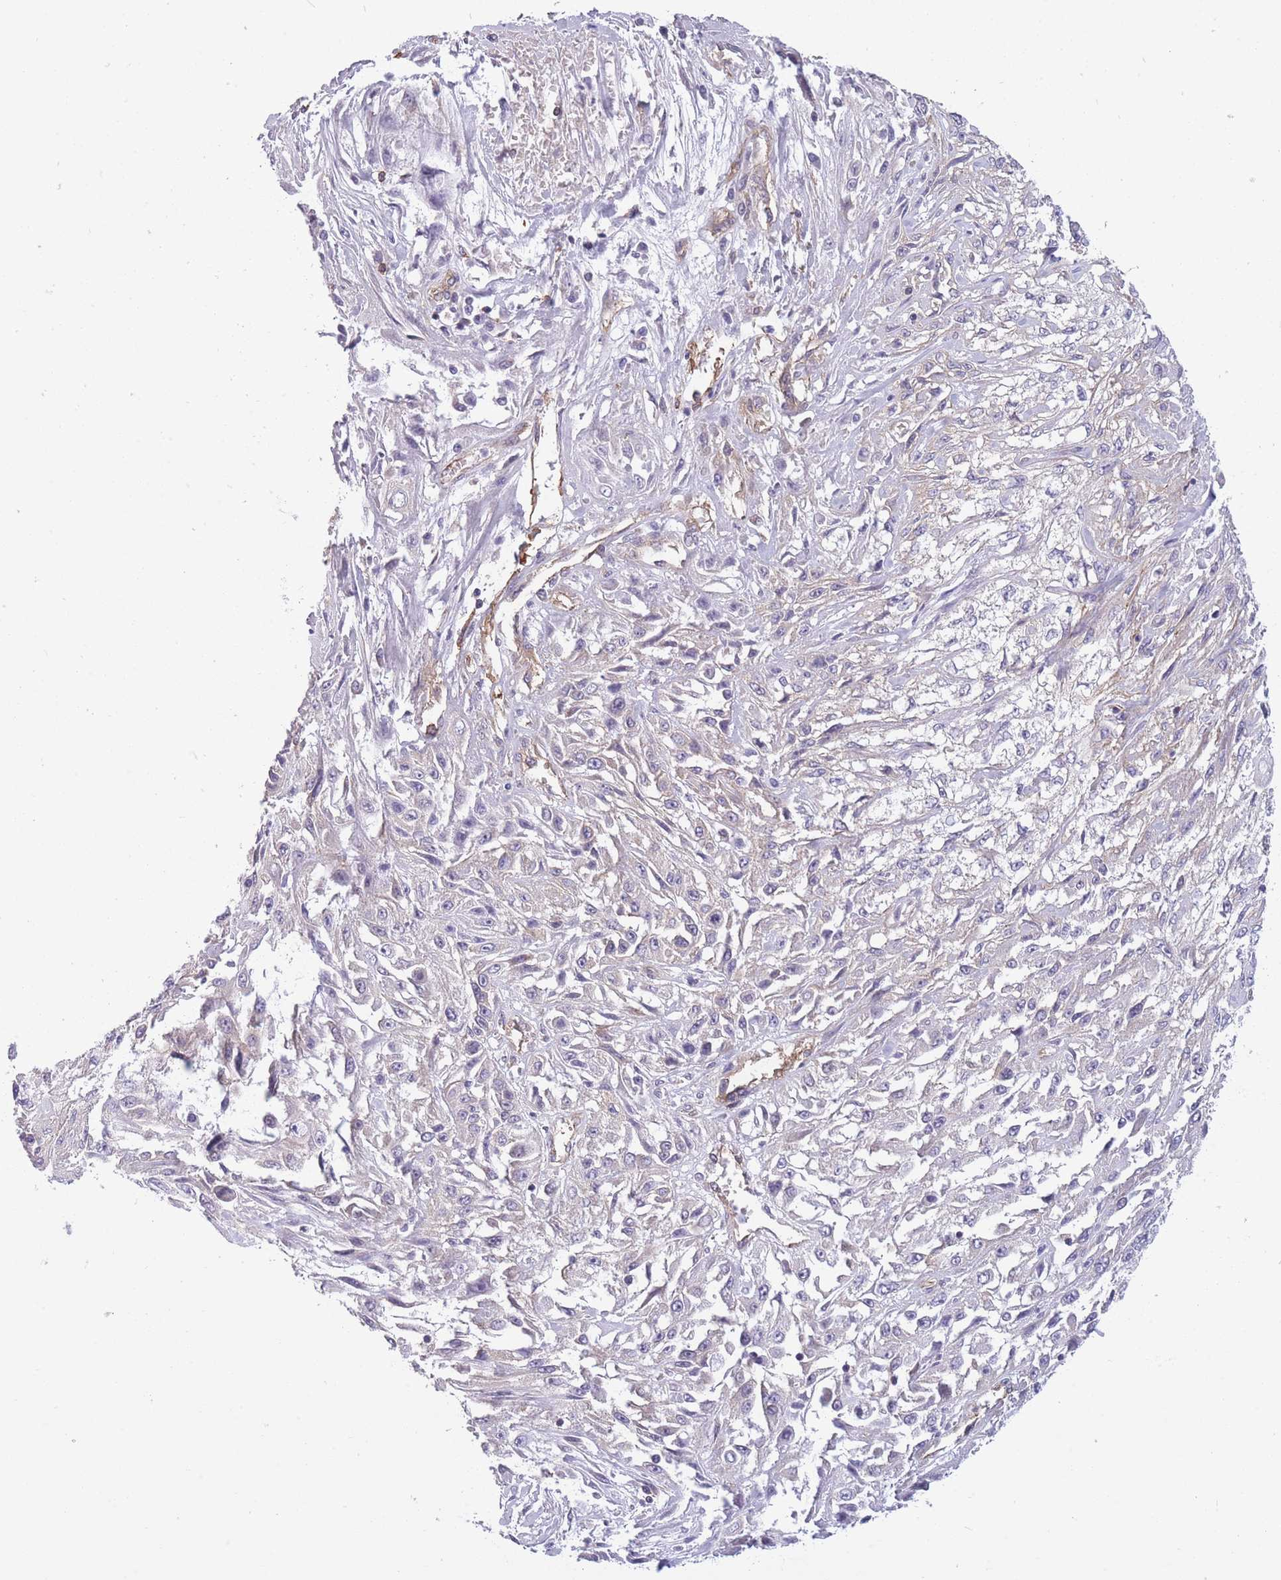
{"staining": {"intensity": "negative", "quantity": "none", "location": "none"}, "tissue": "skin cancer", "cell_type": "Tumor cells", "image_type": "cancer", "snomed": [{"axis": "morphology", "description": "Squamous cell carcinoma, NOS"}, {"axis": "morphology", "description": "Squamous cell carcinoma, metastatic, NOS"}, {"axis": "topography", "description": "Skin"}, {"axis": "topography", "description": "Lymph node"}], "caption": "Immunohistochemistry (IHC) micrograph of human metastatic squamous cell carcinoma (skin) stained for a protein (brown), which demonstrates no positivity in tumor cells. (Stains: DAB IHC with hematoxylin counter stain, Microscopy: brightfield microscopy at high magnification).", "gene": "ADD1", "patient": {"sex": "male", "age": 75}}